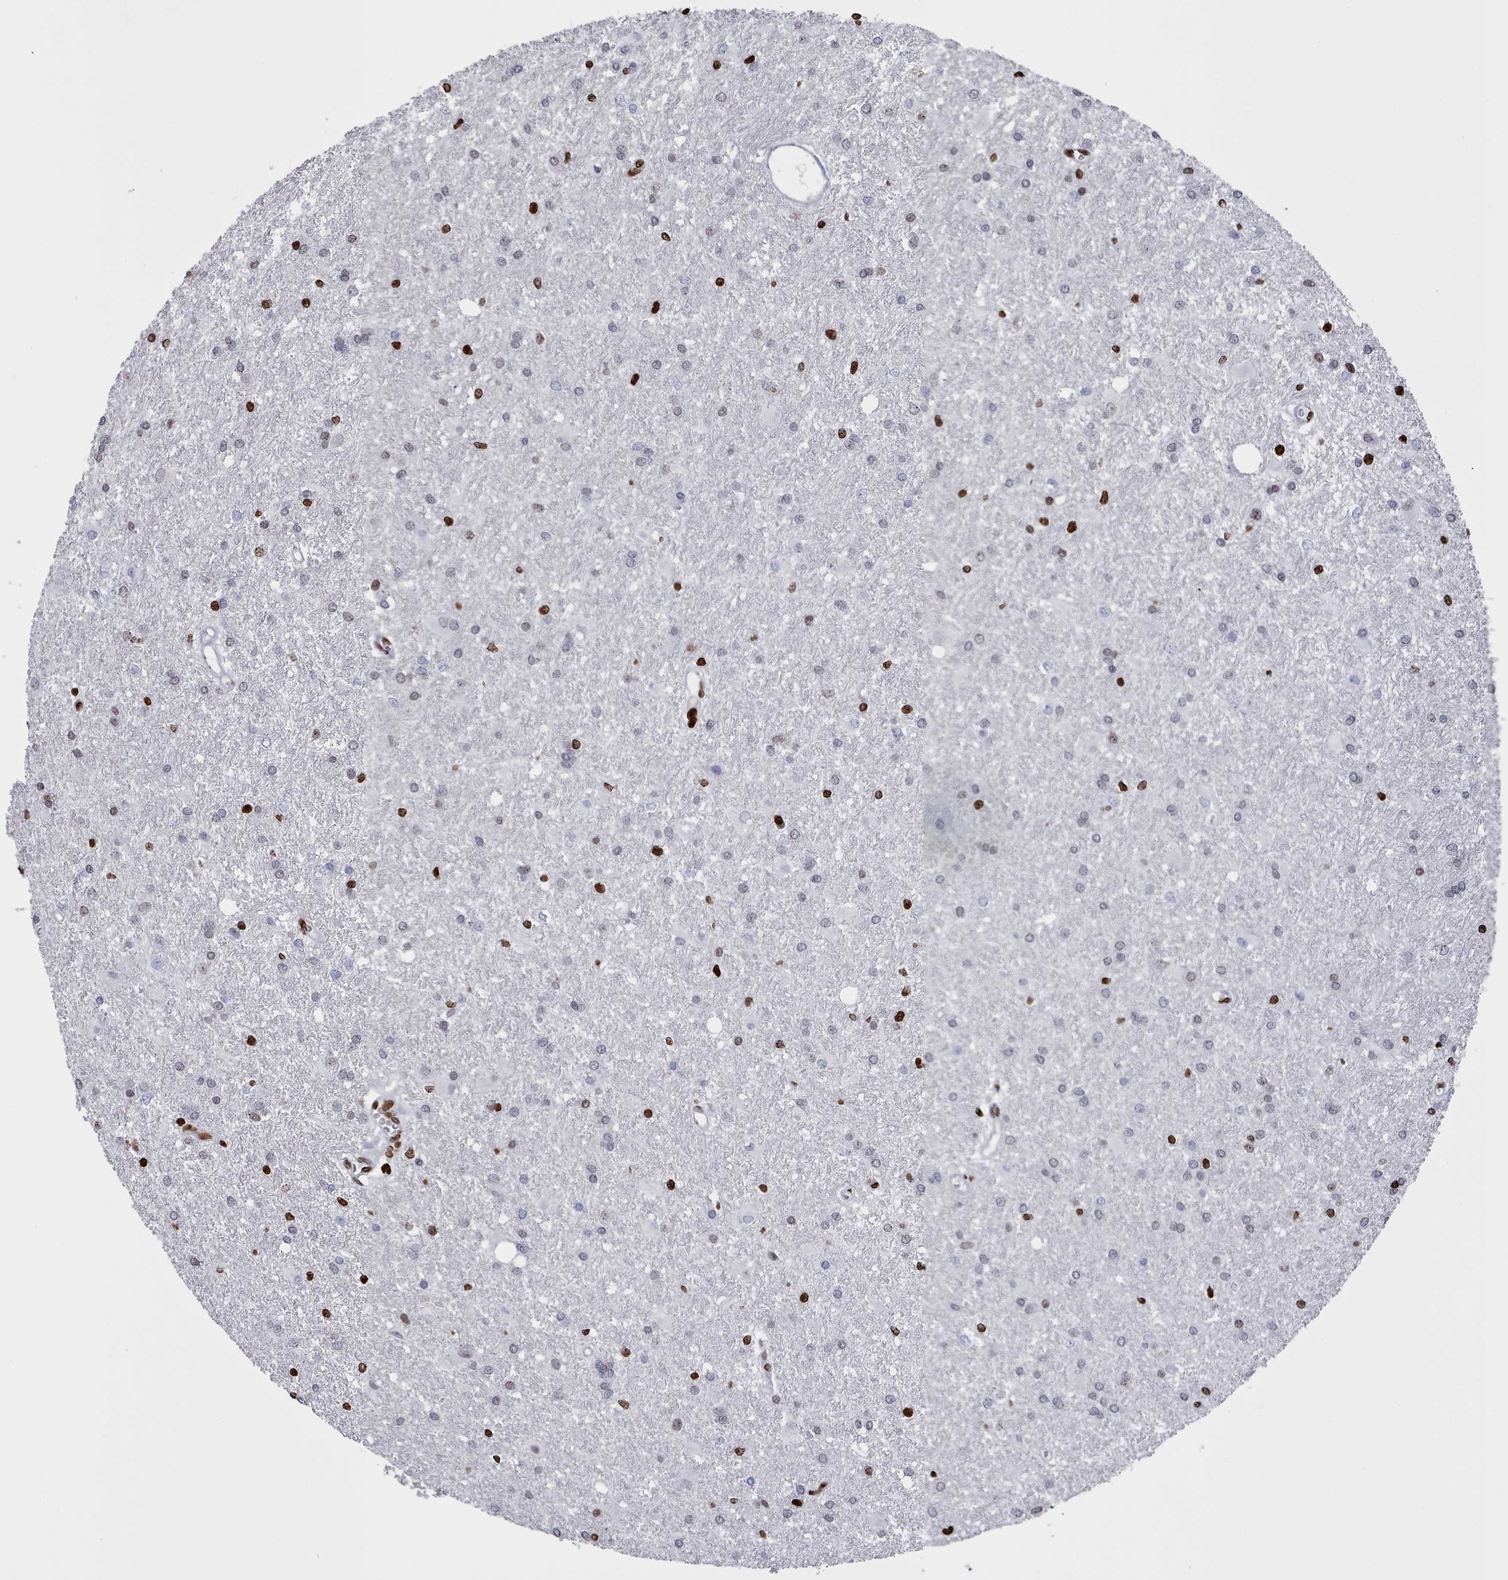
{"staining": {"intensity": "strong", "quantity": "<25%", "location": "nuclear"}, "tissue": "glioma", "cell_type": "Tumor cells", "image_type": "cancer", "snomed": [{"axis": "morphology", "description": "Glioma, malignant, High grade"}, {"axis": "topography", "description": "Brain"}], "caption": "Immunohistochemical staining of glioma displays medium levels of strong nuclear protein staining in approximately <25% of tumor cells.", "gene": "PCDHB12", "patient": {"sex": "female", "age": 50}}